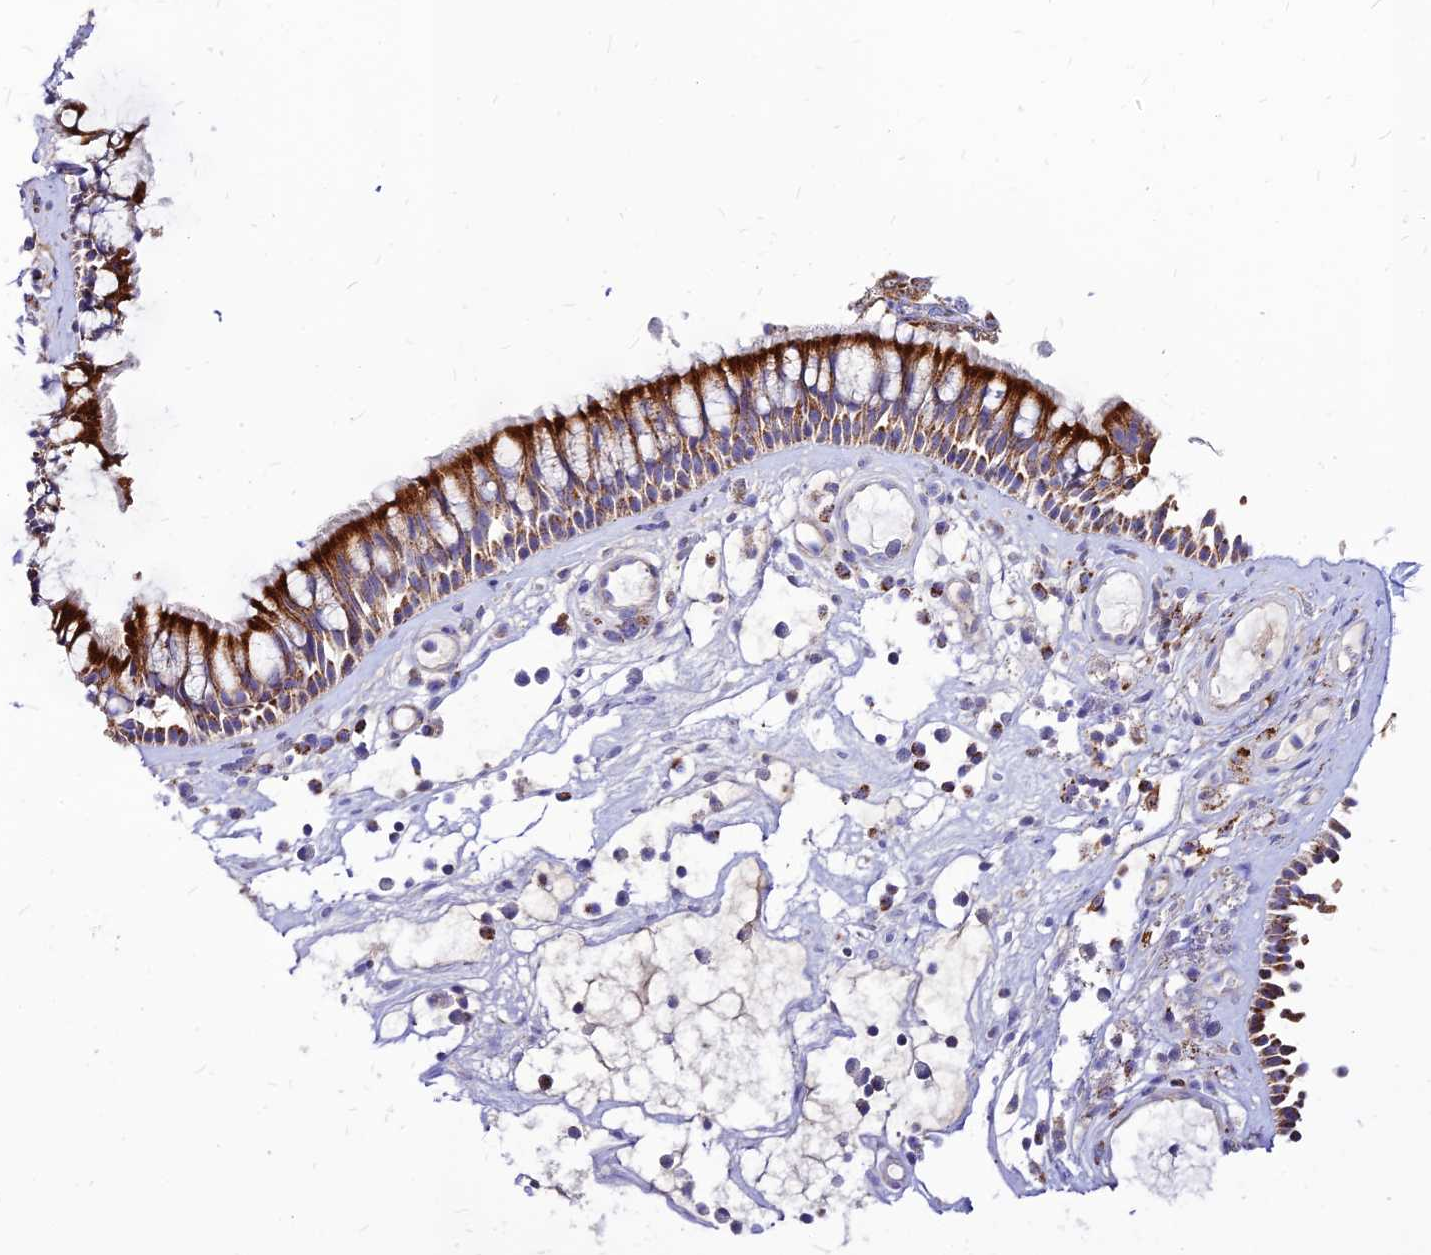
{"staining": {"intensity": "strong", "quantity": ">75%", "location": "cytoplasmic/membranous"}, "tissue": "nasopharynx", "cell_type": "Respiratory epithelial cells", "image_type": "normal", "snomed": [{"axis": "morphology", "description": "Normal tissue, NOS"}, {"axis": "morphology", "description": "Inflammation, NOS"}, {"axis": "morphology", "description": "Malignant melanoma, Metastatic site"}, {"axis": "topography", "description": "Nasopharynx"}], "caption": "High-magnification brightfield microscopy of unremarkable nasopharynx stained with DAB (3,3'-diaminobenzidine) (brown) and counterstained with hematoxylin (blue). respiratory epithelial cells exhibit strong cytoplasmic/membranous expression is seen in about>75% of cells. (brown staining indicates protein expression, while blue staining denotes nuclei).", "gene": "ECI1", "patient": {"sex": "male", "age": 70}}